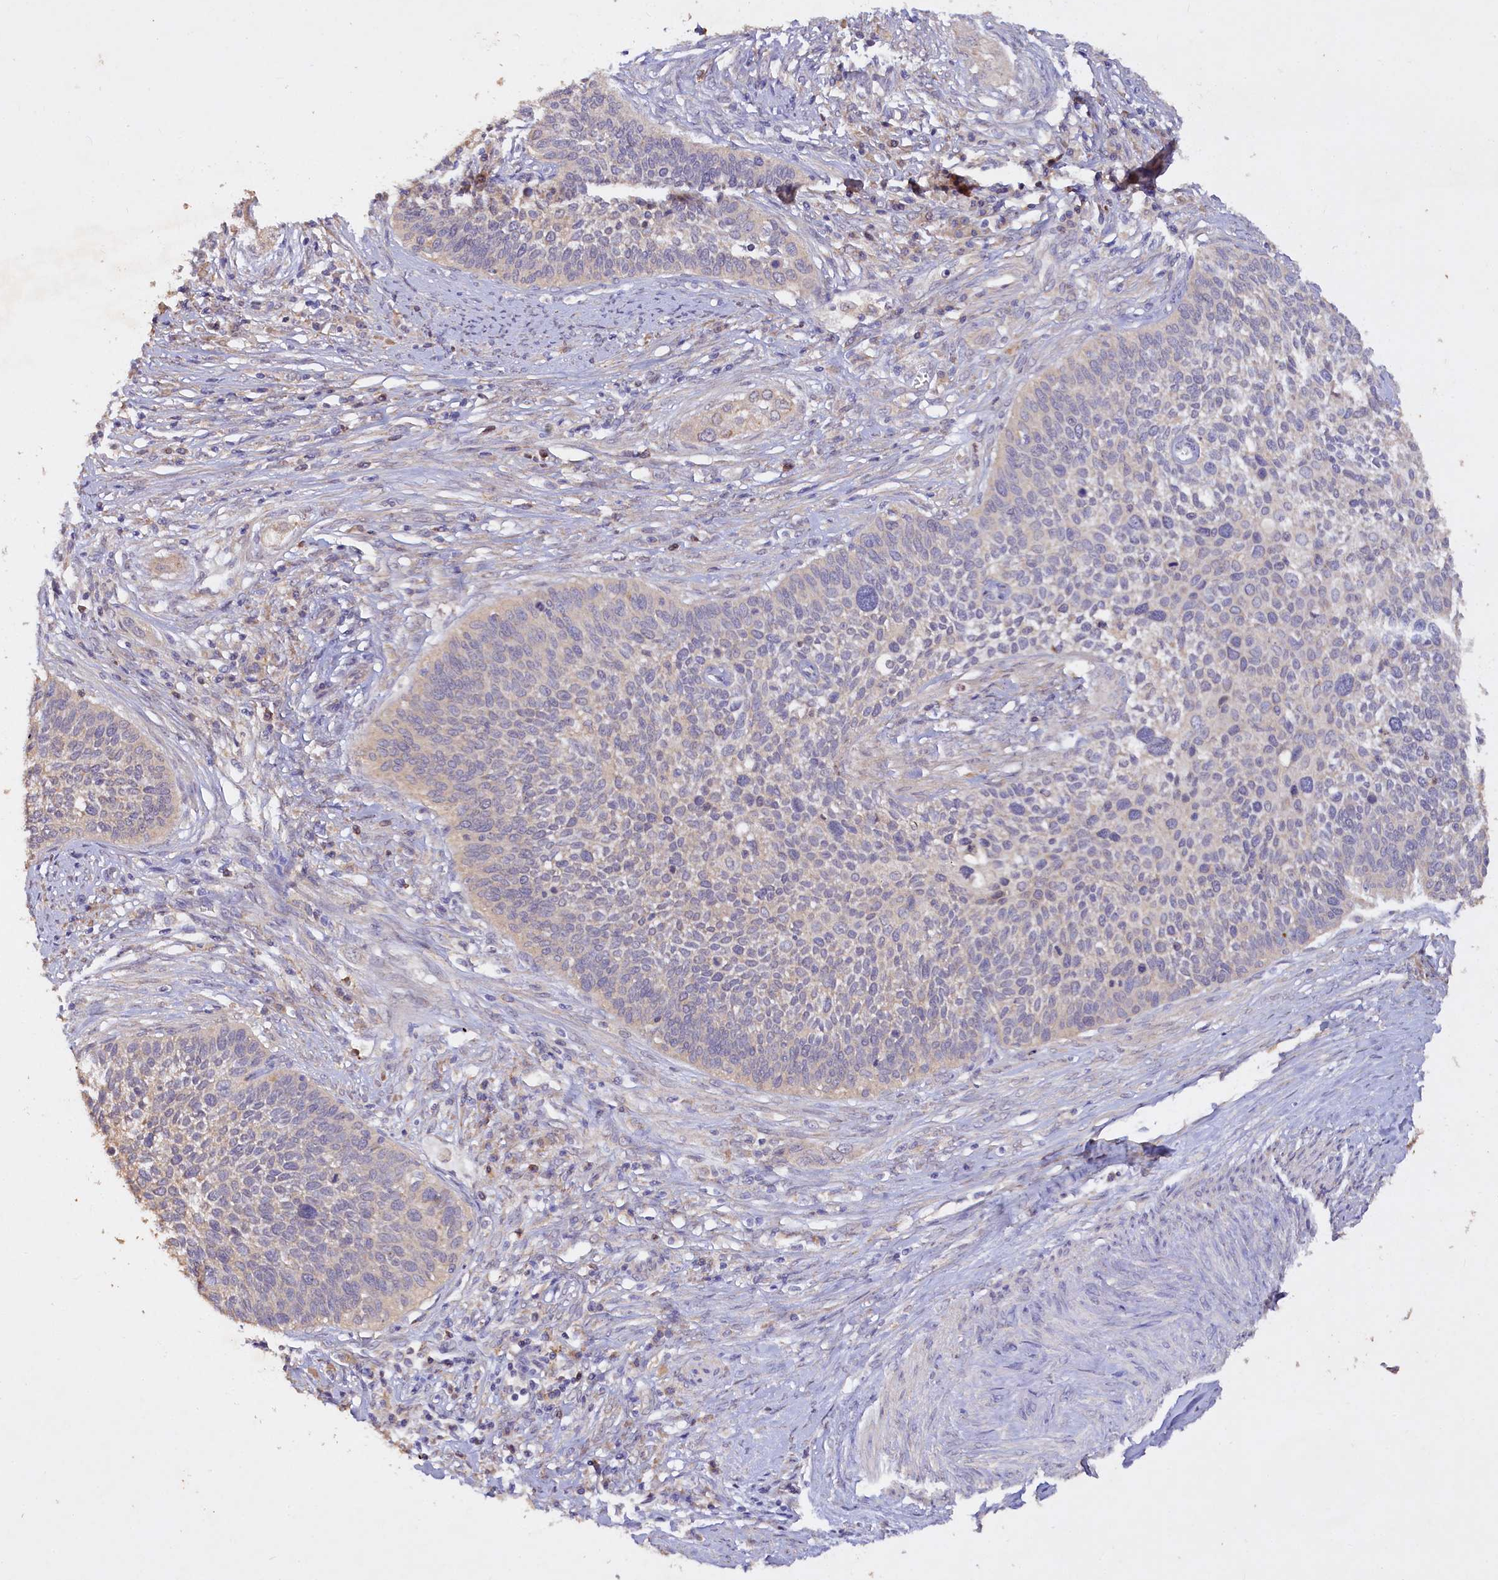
{"staining": {"intensity": "negative", "quantity": "none", "location": "none"}, "tissue": "cervical cancer", "cell_type": "Tumor cells", "image_type": "cancer", "snomed": [{"axis": "morphology", "description": "Squamous cell carcinoma, NOS"}, {"axis": "topography", "description": "Cervix"}], "caption": "Immunohistochemistry (IHC) image of neoplastic tissue: human cervical squamous cell carcinoma stained with DAB reveals no significant protein staining in tumor cells. (DAB (3,3'-diaminobenzidine) IHC visualized using brightfield microscopy, high magnification).", "gene": "ETFBKMT", "patient": {"sex": "female", "age": 34}}